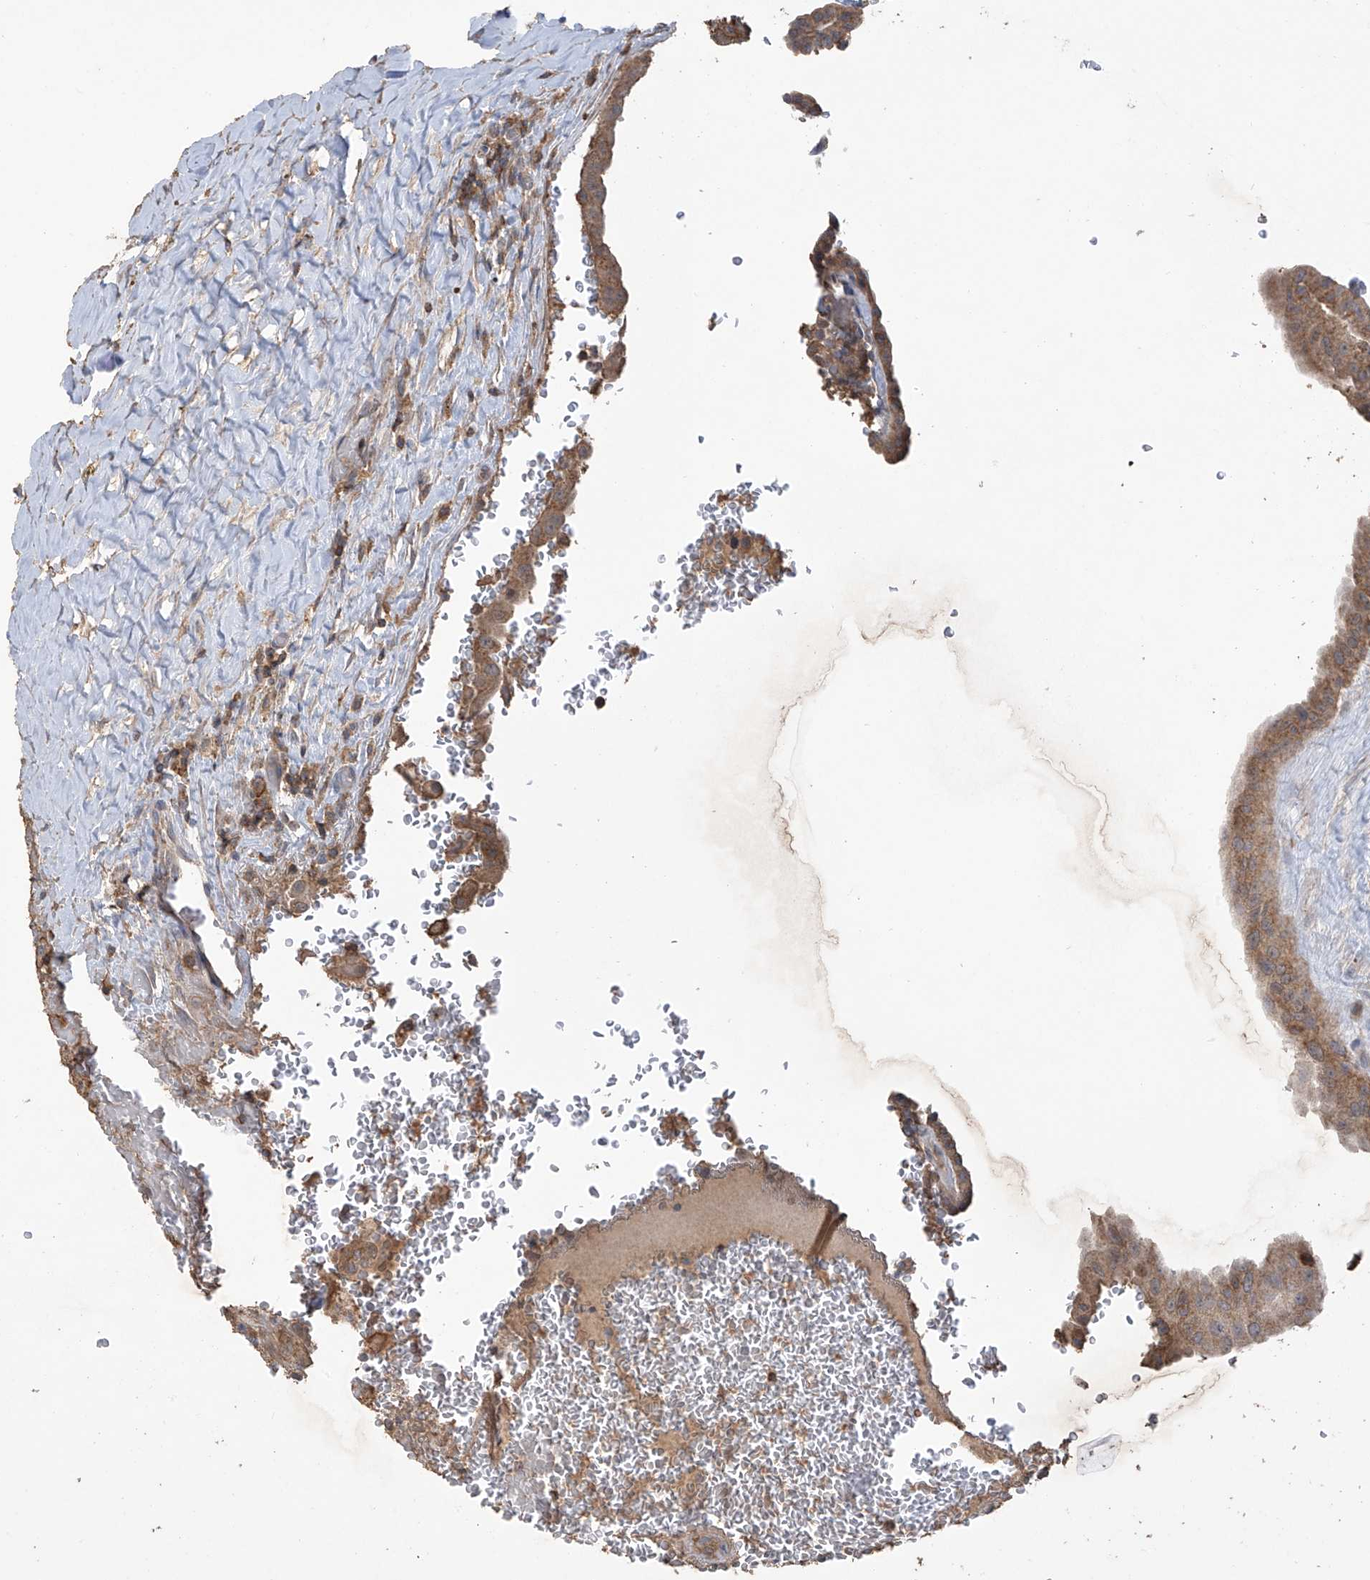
{"staining": {"intensity": "moderate", "quantity": ">75%", "location": "cytoplasmic/membranous"}, "tissue": "thyroid cancer", "cell_type": "Tumor cells", "image_type": "cancer", "snomed": [{"axis": "morphology", "description": "Papillary adenocarcinoma, NOS"}, {"axis": "topography", "description": "Thyroid gland"}], "caption": "Human thyroid cancer (papillary adenocarcinoma) stained with a protein marker demonstrates moderate staining in tumor cells.", "gene": "COX10", "patient": {"sex": "male", "age": 77}}